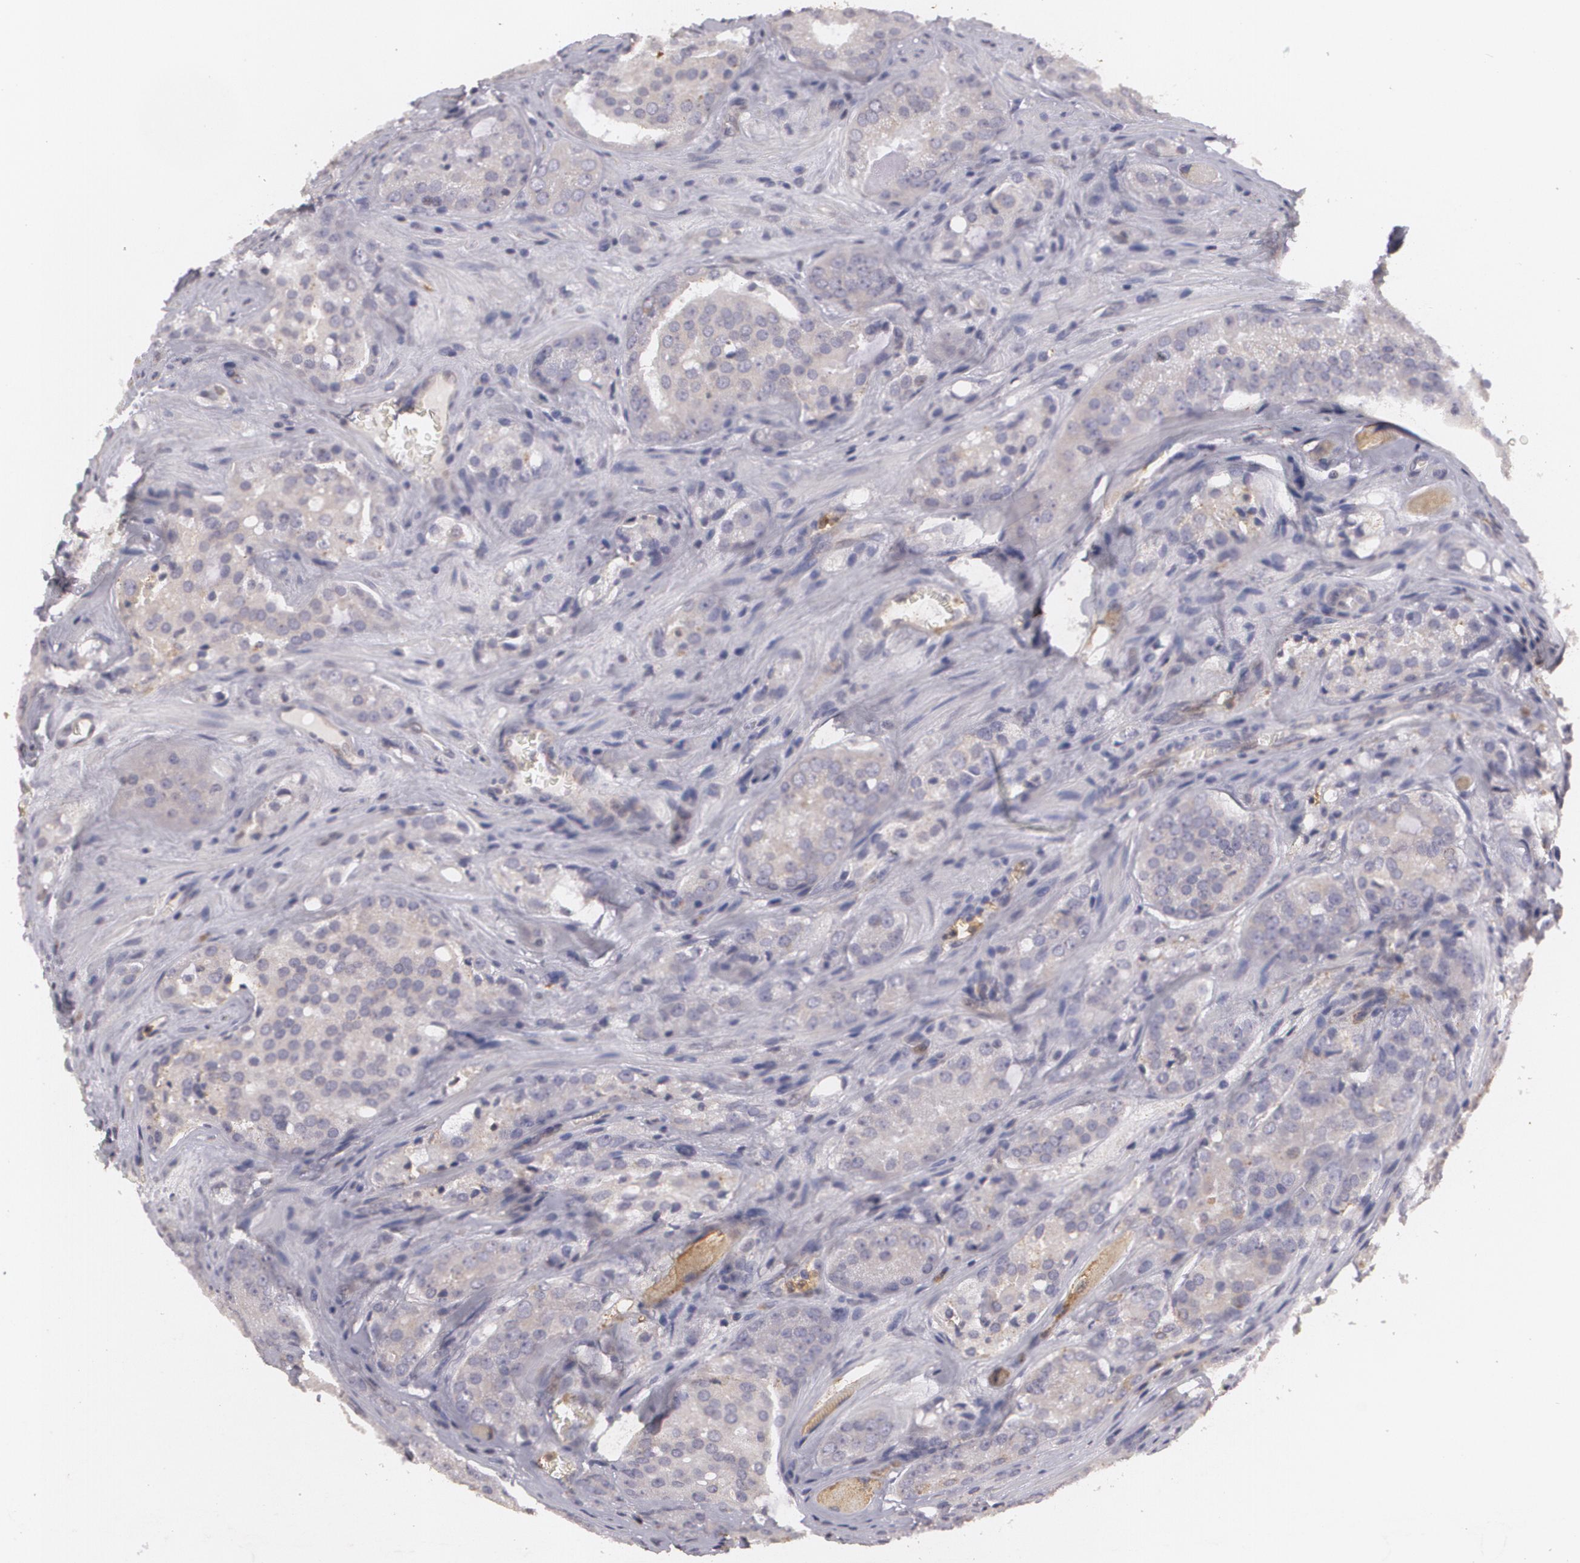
{"staining": {"intensity": "weak", "quantity": ">75%", "location": "cytoplasmic/membranous"}, "tissue": "prostate cancer", "cell_type": "Tumor cells", "image_type": "cancer", "snomed": [{"axis": "morphology", "description": "Adenocarcinoma, Medium grade"}, {"axis": "topography", "description": "Prostate"}], "caption": "Immunohistochemical staining of prostate medium-grade adenocarcinoma demonstrates weak cytoplasmic/membranous protein positivity in approximately >75% of tumor cells.", "gene": "KCNA4", "patient": {"sex": "male", "age": 60}}